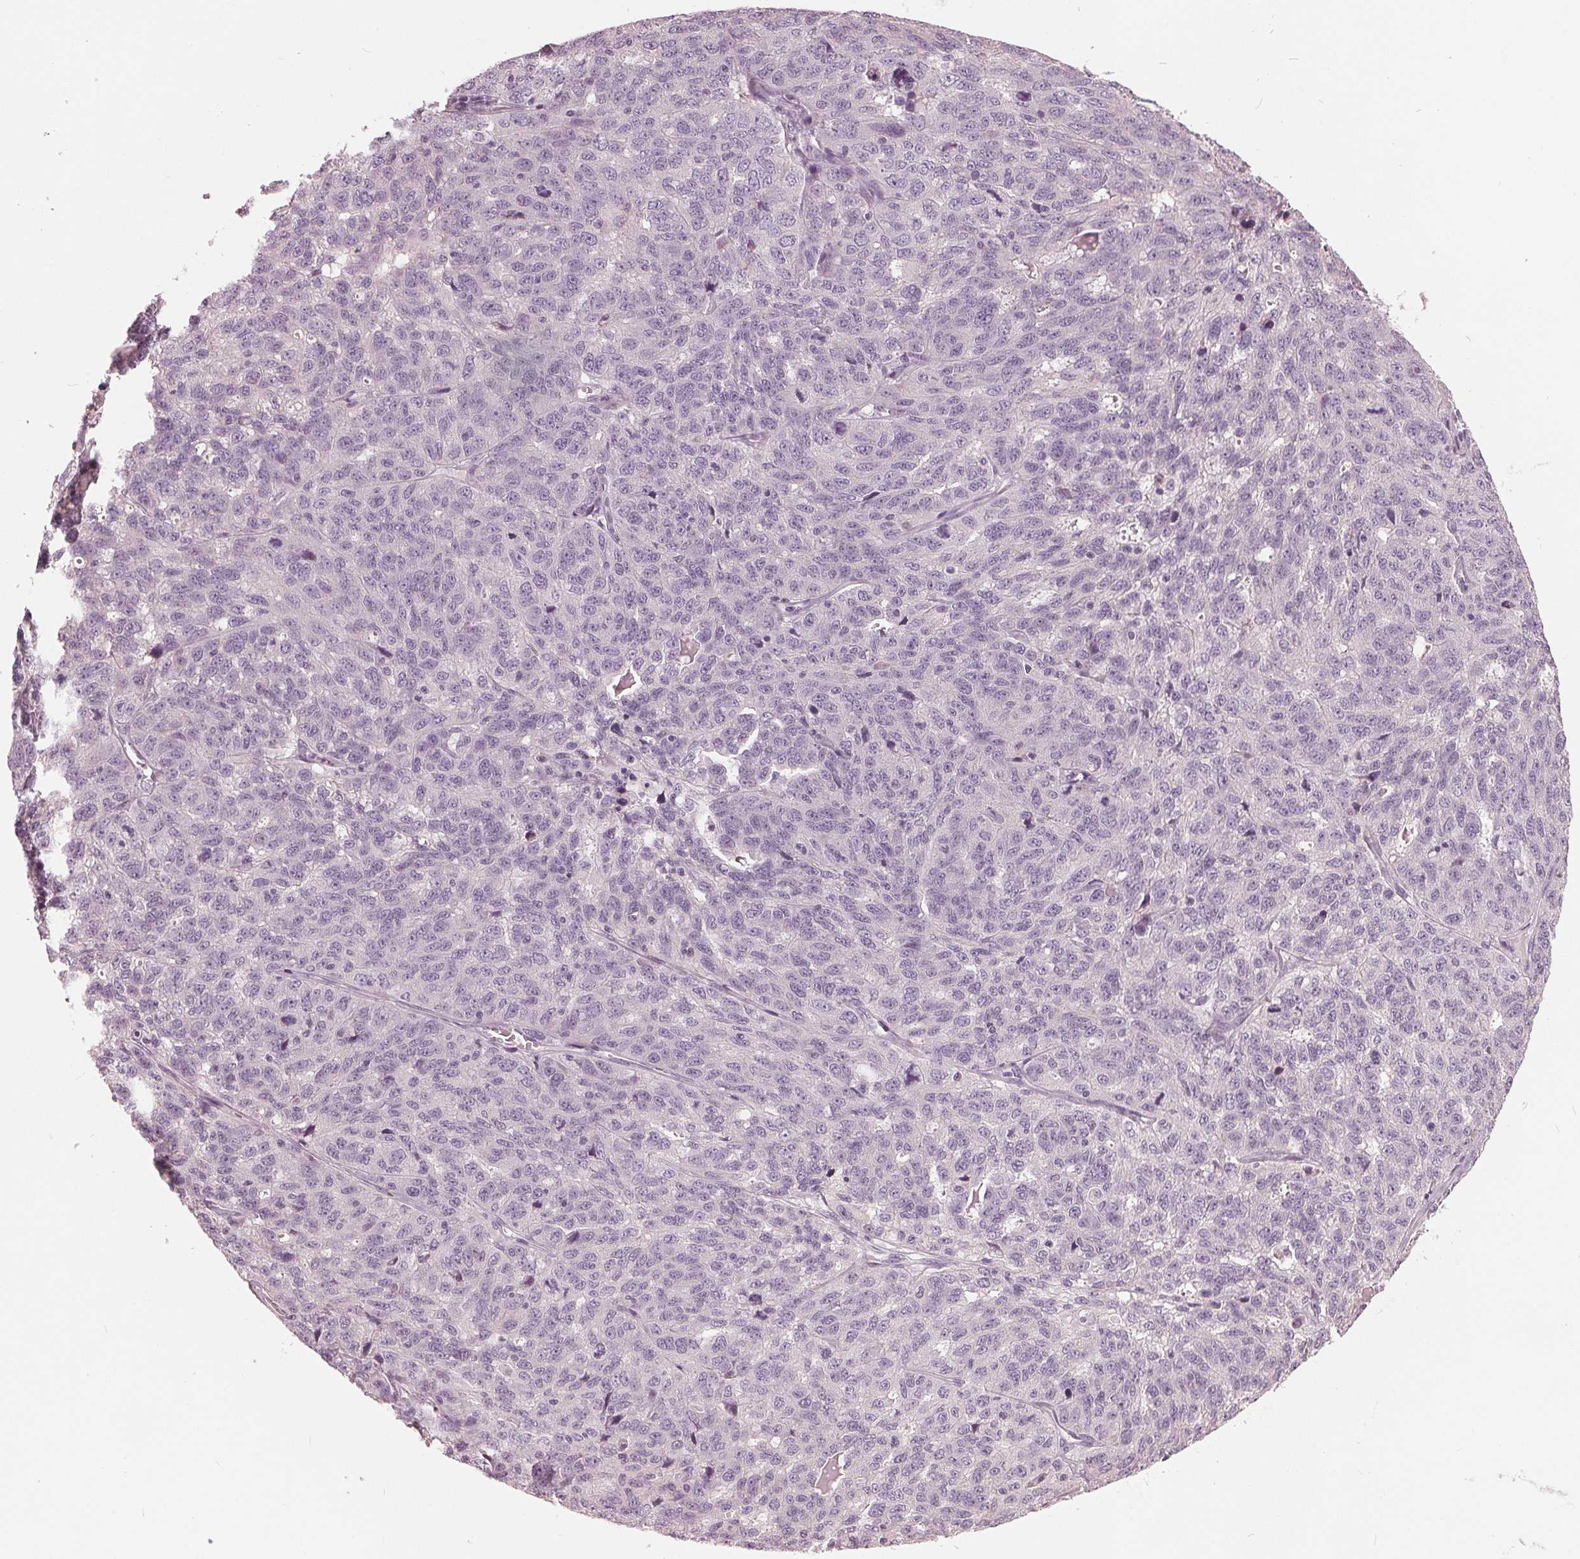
{"staining": {"intensity": "negative", "quantity": "none", "location": "none"}, "tissue": "ovarian cancer", "cell_type": "Tumor cells", "image_type": "cancer", "snomed": [{"axis": "morphology", "description": "Cystadenocarcinoma, serous, NOS"}, {"axis": "topography", "description": "Ovary"}], "caption": "Immunohistochemistry (IHC) photomicrograph of neoplastic tissue: ovarian cancer (serous cystadenocarcinoma) stained with DAB shows no significant protein expression in tumor cells.", "gene": "KLK13", "patient": {"sex": "female", "age": 71}}